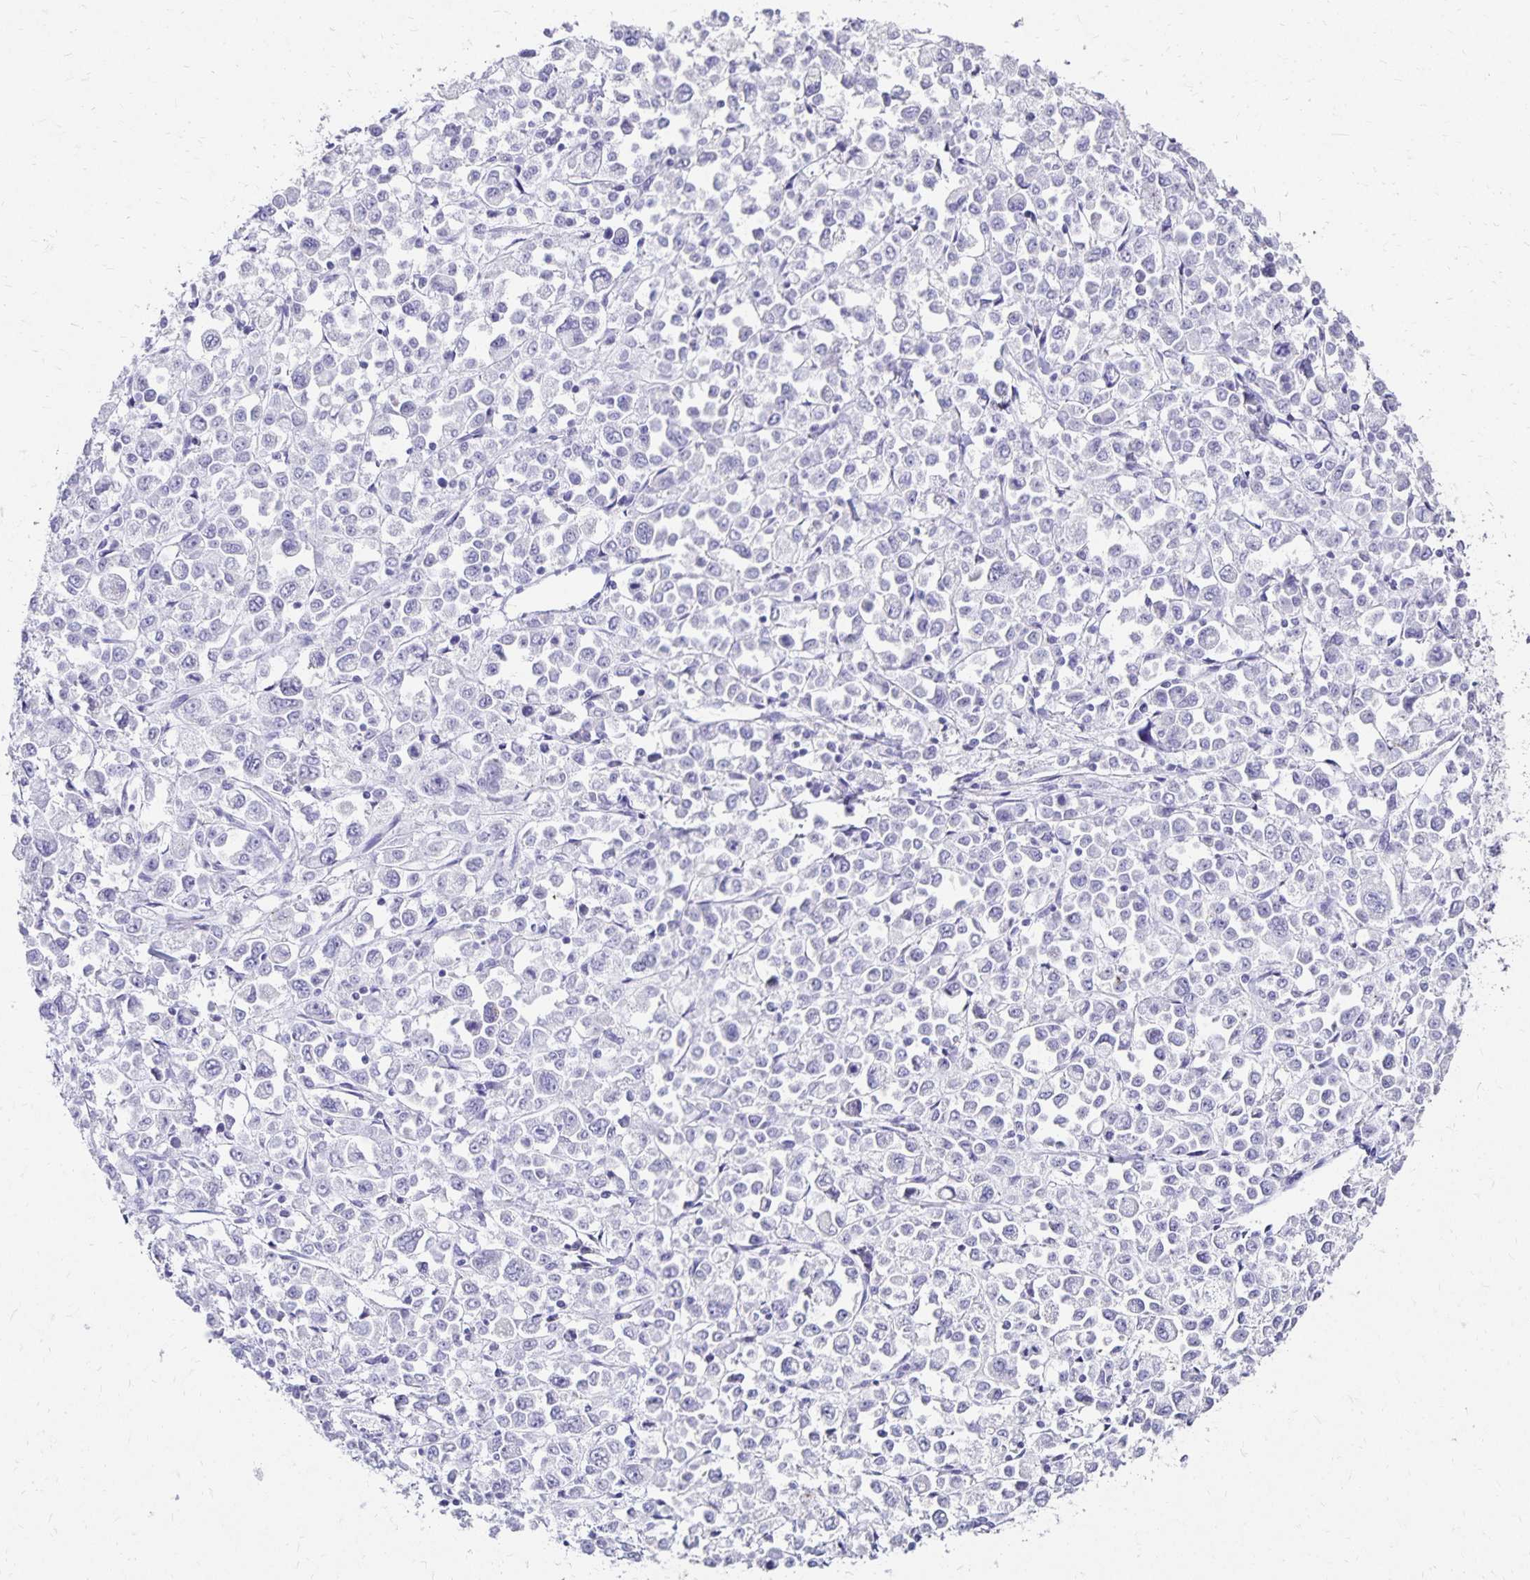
{"staining": {"intensity": "negative", "quantity": "none", "location": "none"}, "tissue": "stomach cancer", "cell_type": "Tumor cells", "image_type": "cancer", "snomed": [{"axis": "morphology", "description": "Adenocarcinoma, NOS"}, {"axis": "topography", "description": "Stomach, upper"}], "caption": "An immunohistochemistry (IHC) photomicrograph of stomach cancer is shown. There is no staining in tumor cells of stomach cancer.", "gene": "DYNLT4", "patient": {"sex": "male", "age": 70}}